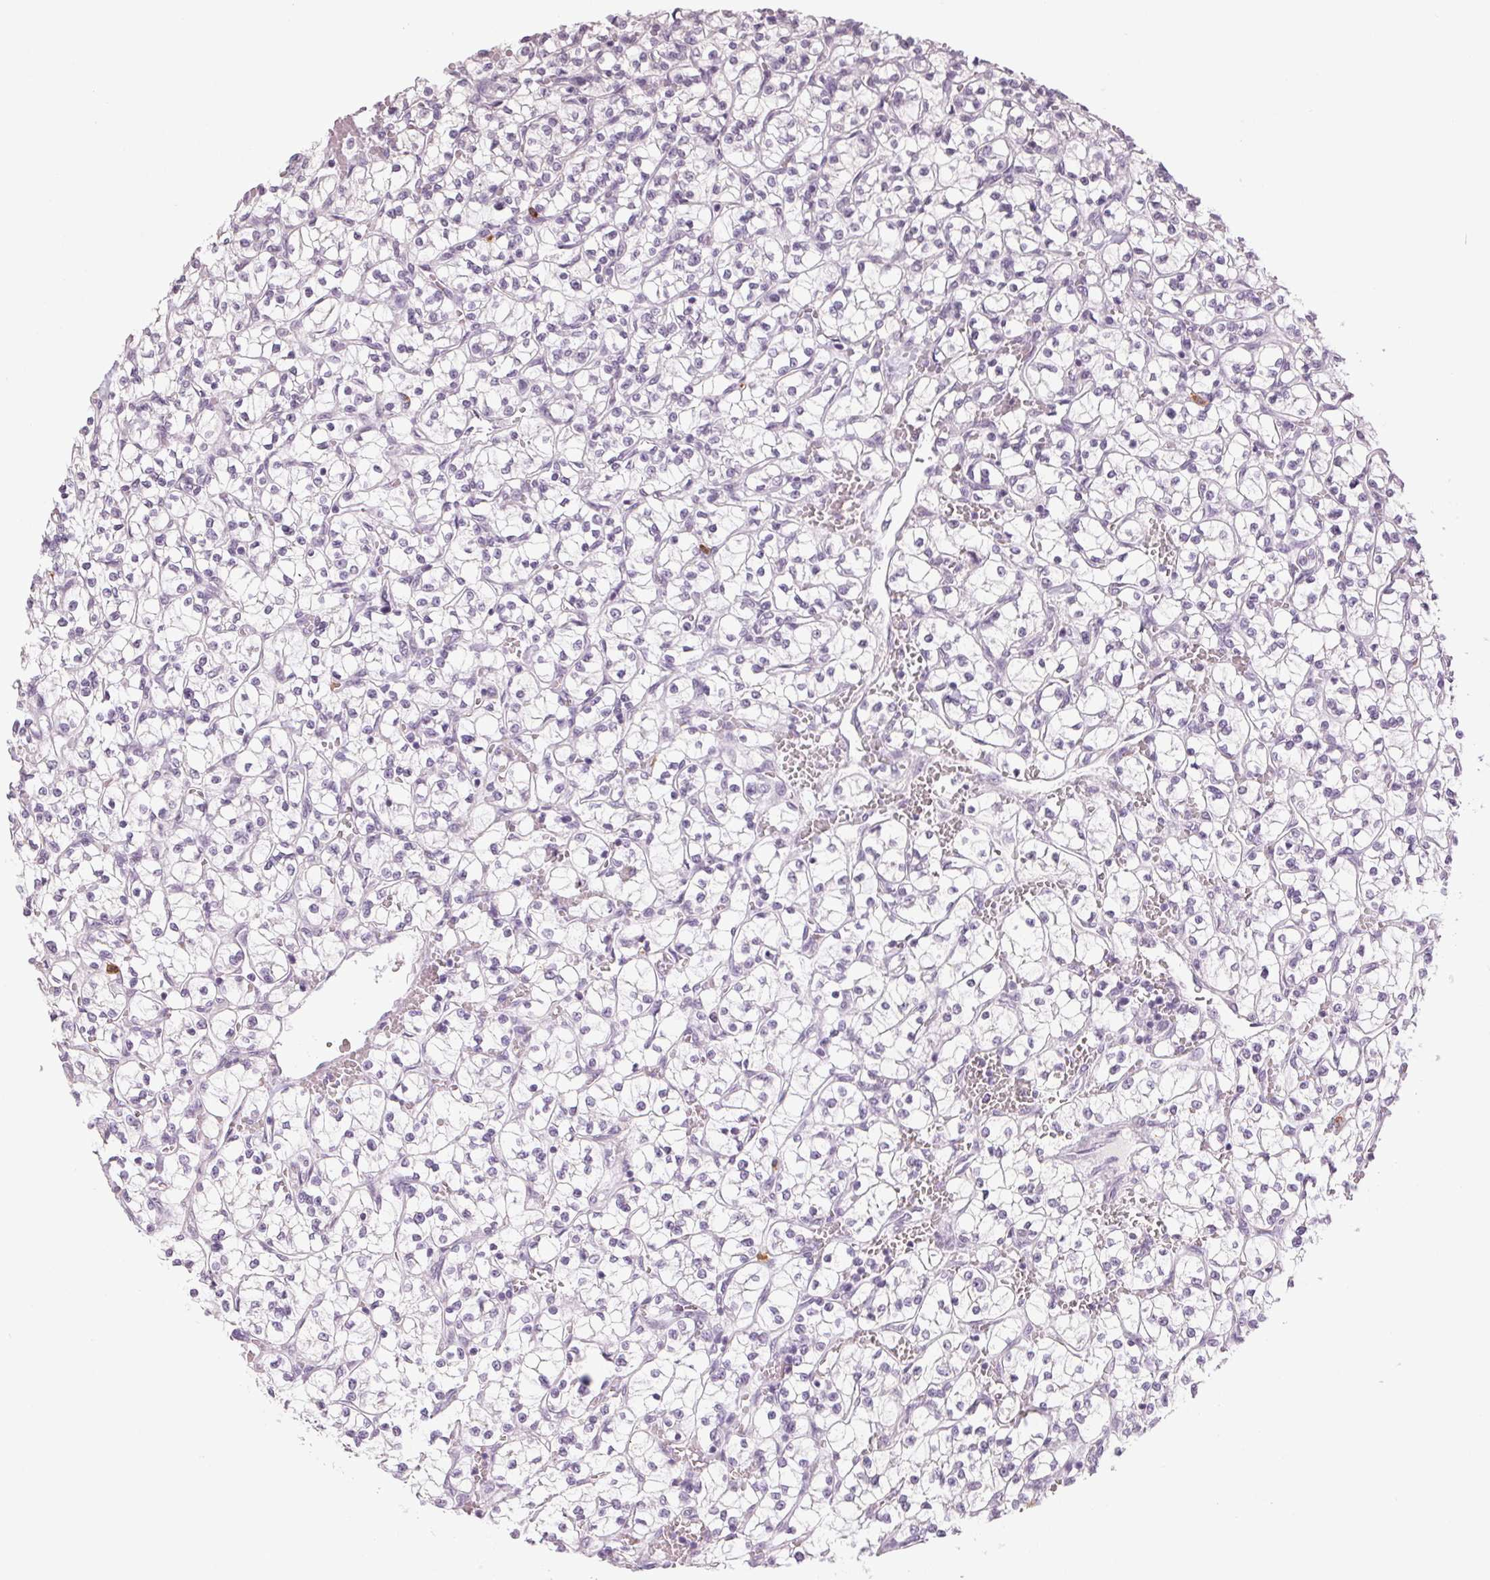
{"staining": {"intensity": "negative", "quantity": "none", "location": "none"}, "tissue": "renal cancer", "cell_type": "Tumor cells", "image_type": "cancer", "snomed": [{"axis": "morphology", "description": "Adenocarcinoma, NOS"}, {"axis": "topography", "description": "Kidney"}], "caption": "Tumor cells show no significant protein expression in renal cancer.", "gene": "LTF", "patient": {"sex": "female", "age": 64}}